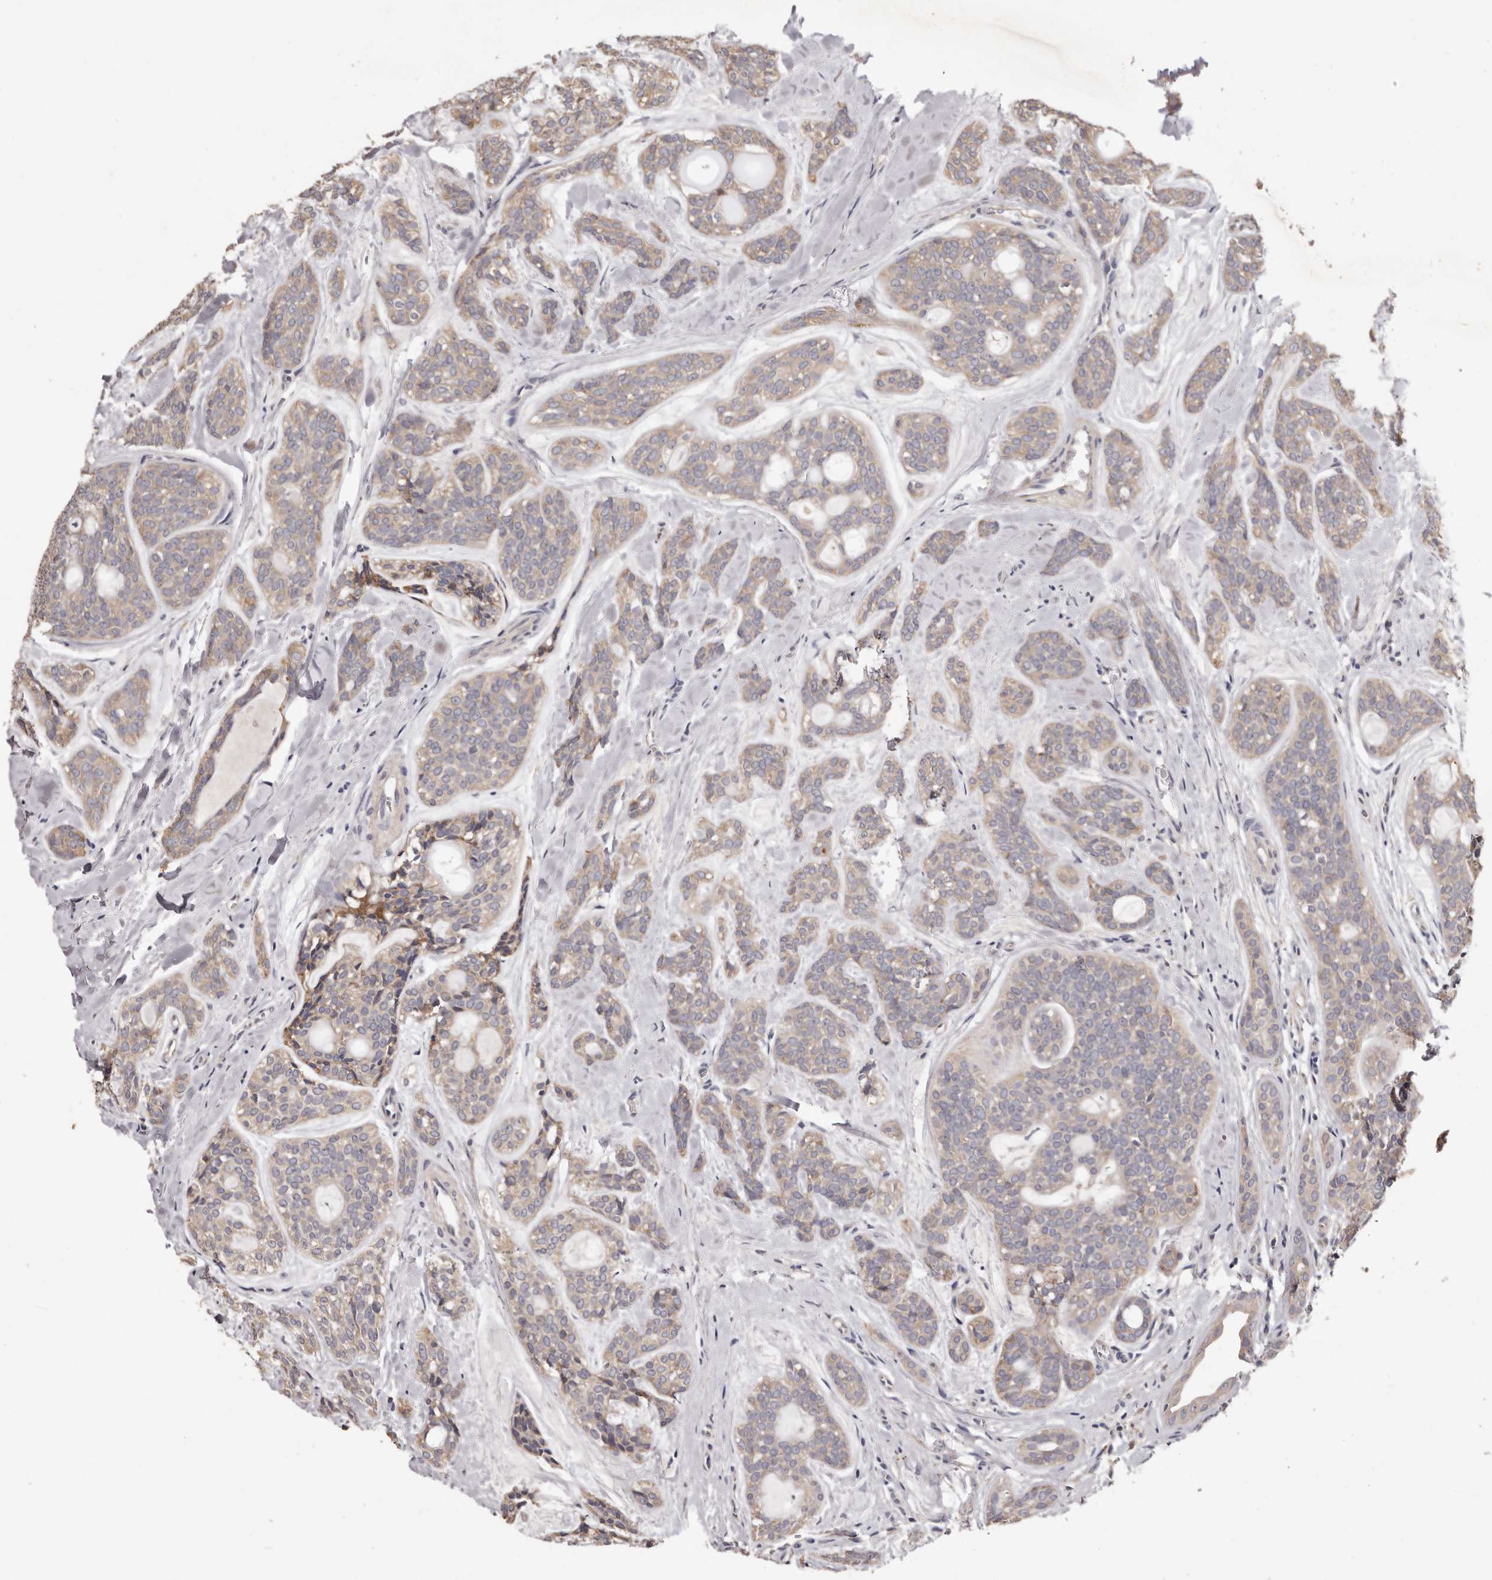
{"staining": {"intensity": "weak", "quantity": "25%-75%", "location": "cytoplasmic/membranous"}, "tissue": "head and neck cancer", "cell_type": "Tumor cells", "image_type": "cancer", "snomed": [{"axis": "morphology", "description": "Adenocarcinoma, NOS"}, {"axis": "topography", "description": "Head-Neck"}], "caption": "A histopathology image of adenocarcinoma (head and neck) stained for a protein demonstrates weak cytoplasmic/membranous brown staining in tumor cells.", "gene": "ETNK1", "patient": {"sex": "male", "age": 66}}